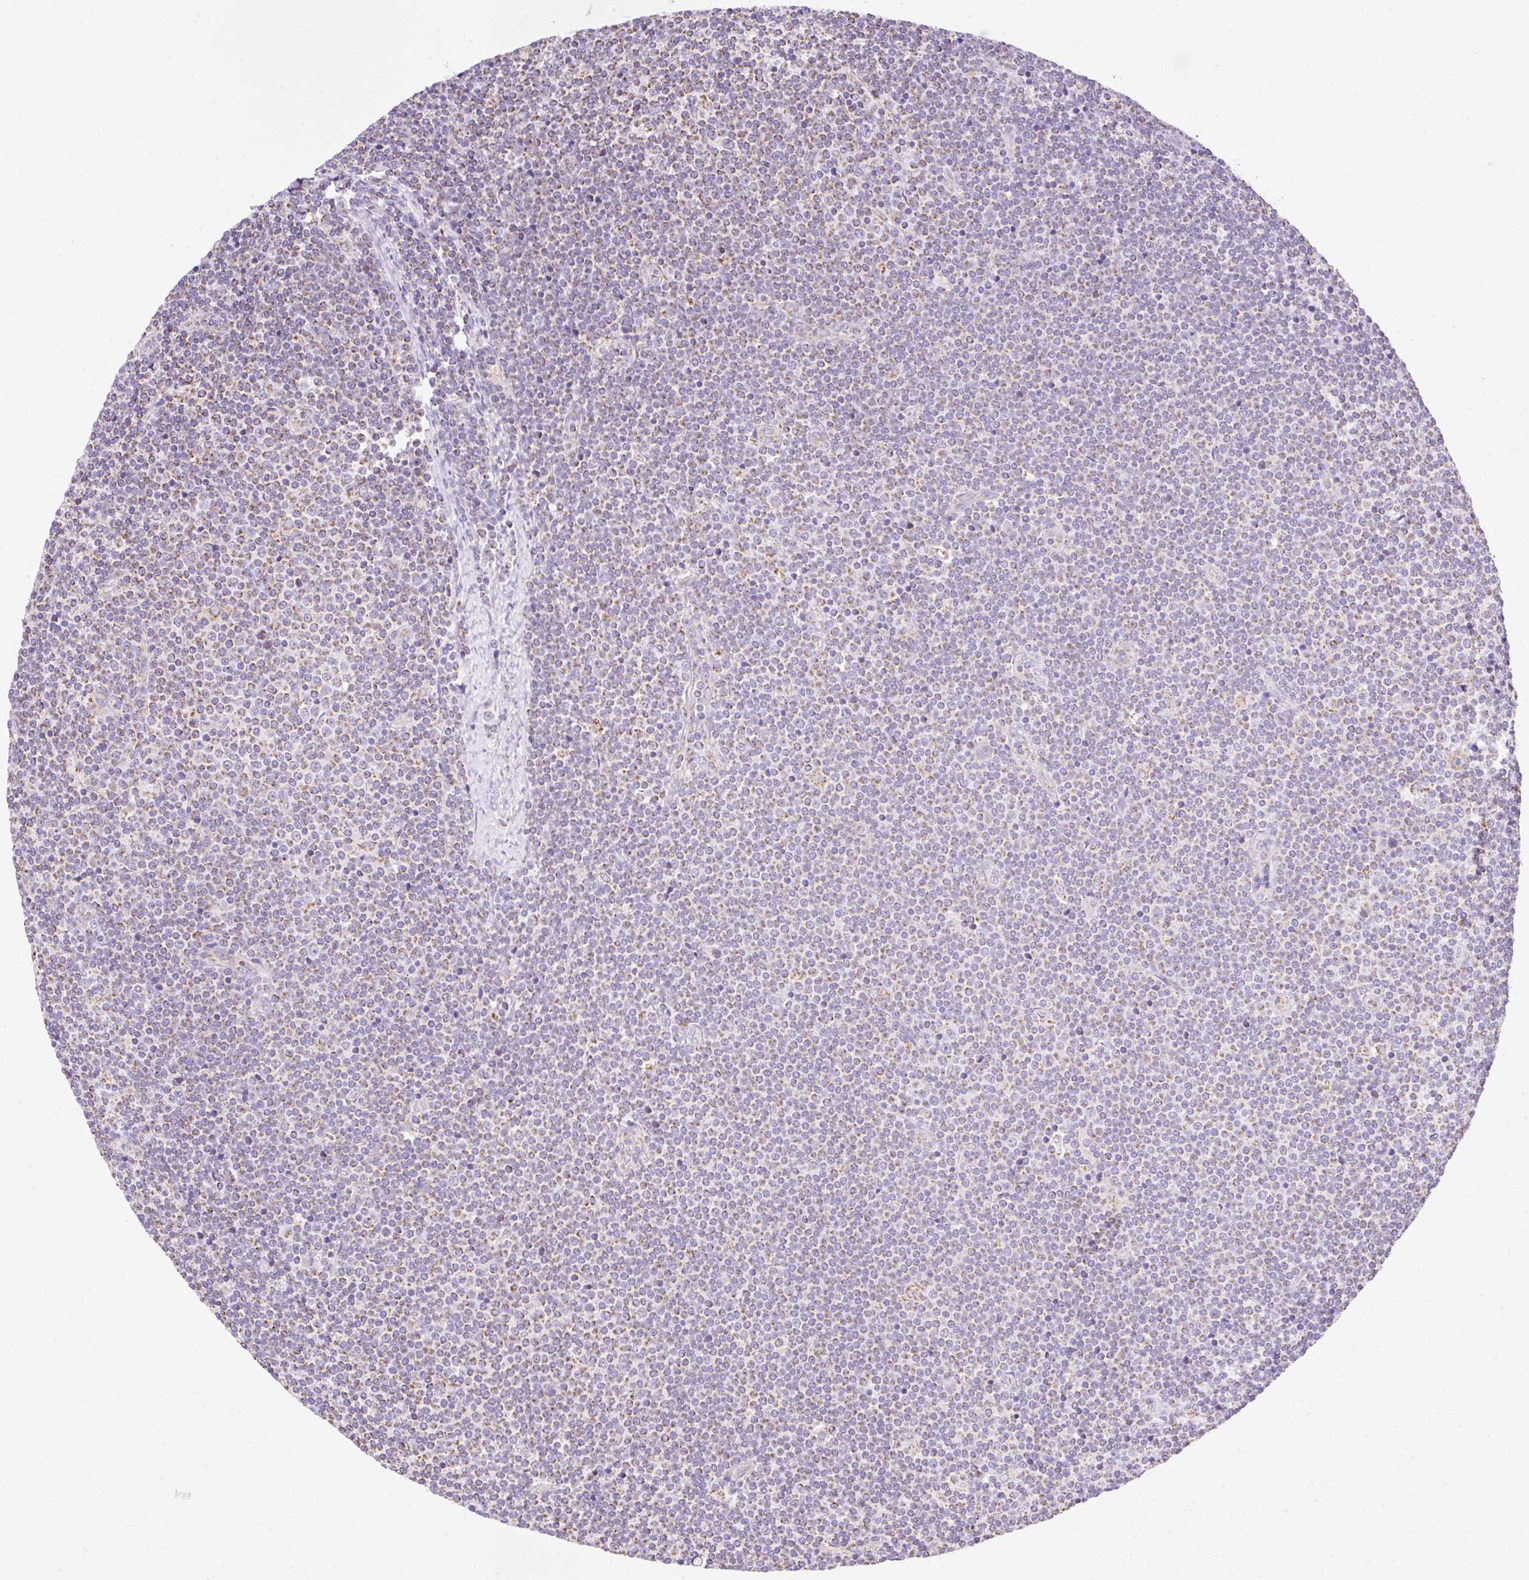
{"staining": {"intensity": "weak", "quantity": "25%-75%", "location": "cytoplasmic/membranous"}, "tissue": "lymphoma", "cell_type": "Tumor cells", "image_type": "cancer", "snomed": [{"axis": "morphology", "description": "Malignant lymphoma, non-Hodgkin's type, Low grade"}, {"axis": "topography", "description": "Lymph node"}], "caption": "Immunohistochemical staining of lymphoma displays weak cytoplasmic/membranous protein positivity in approximately 25%-75% of tumor cells.", "gene": "DAAM2", "patient": {"sex": "male", "age": 48}}